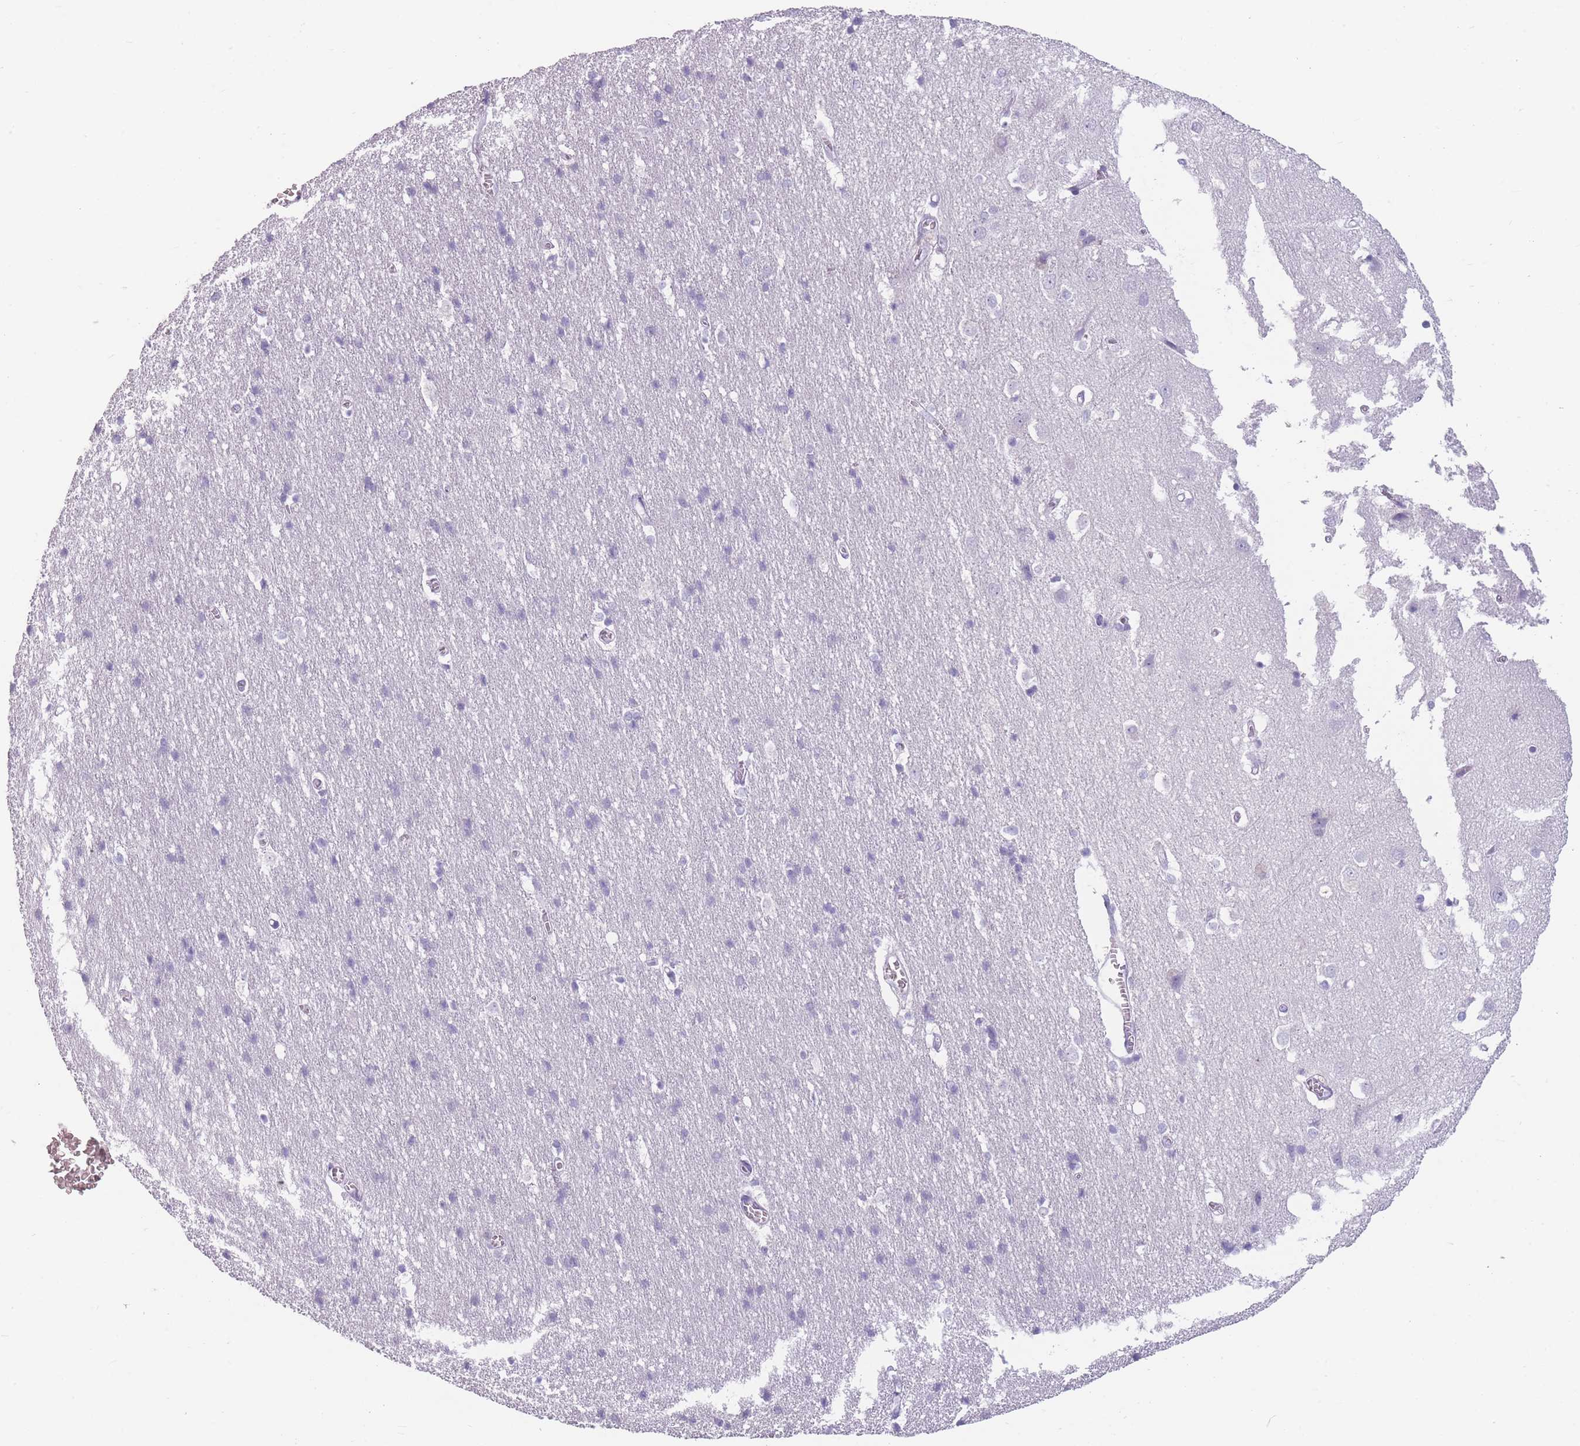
{"staining": {"intensity": "negative", "quantity": "none", "location": "none"}, "tissue": "cerebral cortex", "cell_type": "Endothelial cells", "image_type": "normal", "snomed": [{"axis": "morphology", "description": "Normal tissue, NOS"}, {"axis": "topography", "description": "Cerebral cortex"}], "caption": "DAB (3,3'-diaminobenzidine) immunohistochemical staining of normal human cerebral cortex demonstrates no significant staining in endothelial cells.", "gene": "CCNO", "patient": {"sex": "male", "age": 54}}